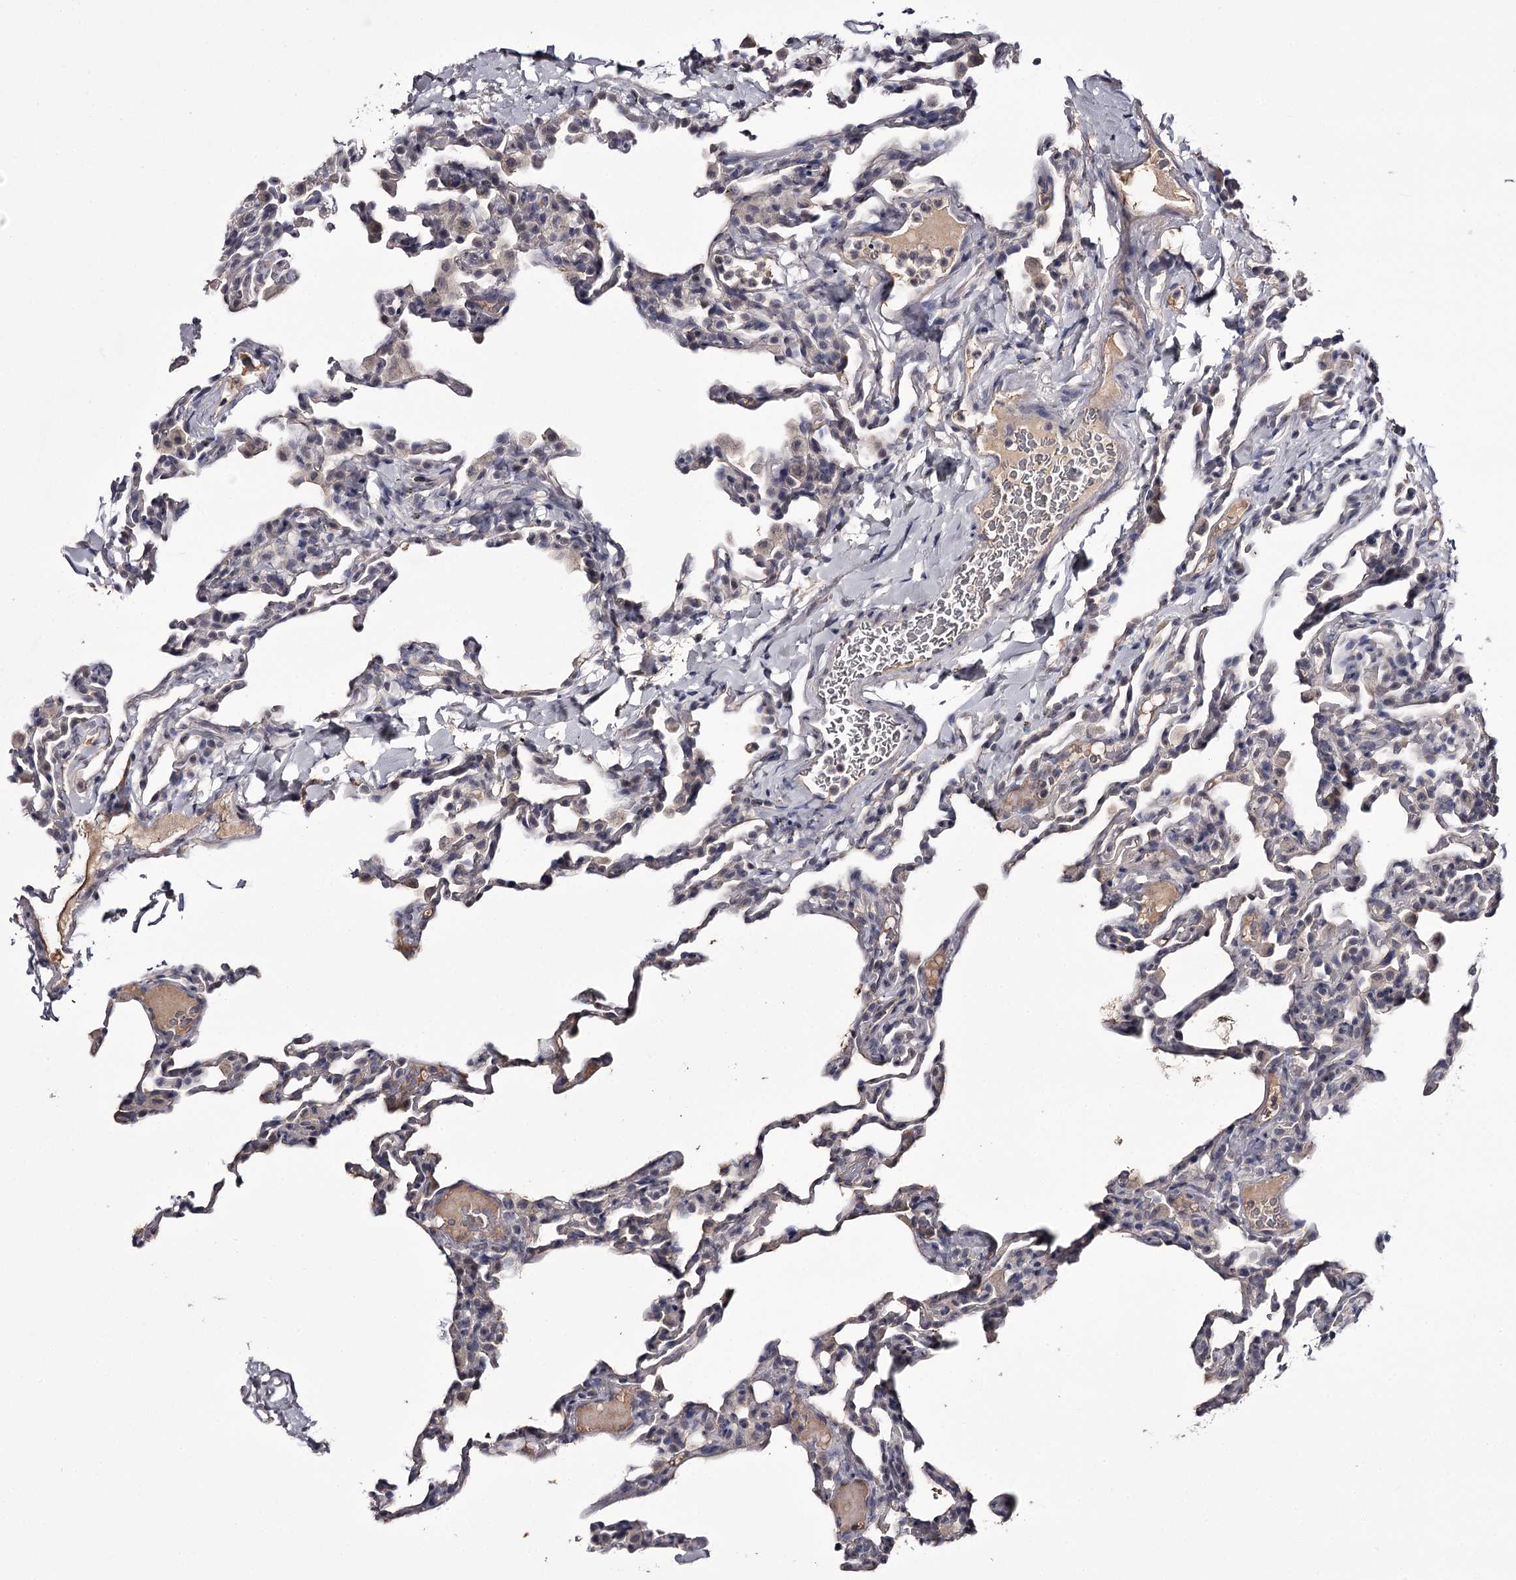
{"staining": {"intensity": "weak", "quantity": "<25%", "location": "cytoplasmic/membranous"}, "tissue": "lung", "cell_type": "Alveolar cells", "image_type": "normal", "snomed": [{"axis": "morphology", "description": "Normal tissue, NOS"}, {"axis": "topography", "description": "Lung"}], "caption": "Alveolar cells are negative for protein expression in normal human lung.", "gene": "PRM2", "patient": {"sex": "male", "age": 20}}